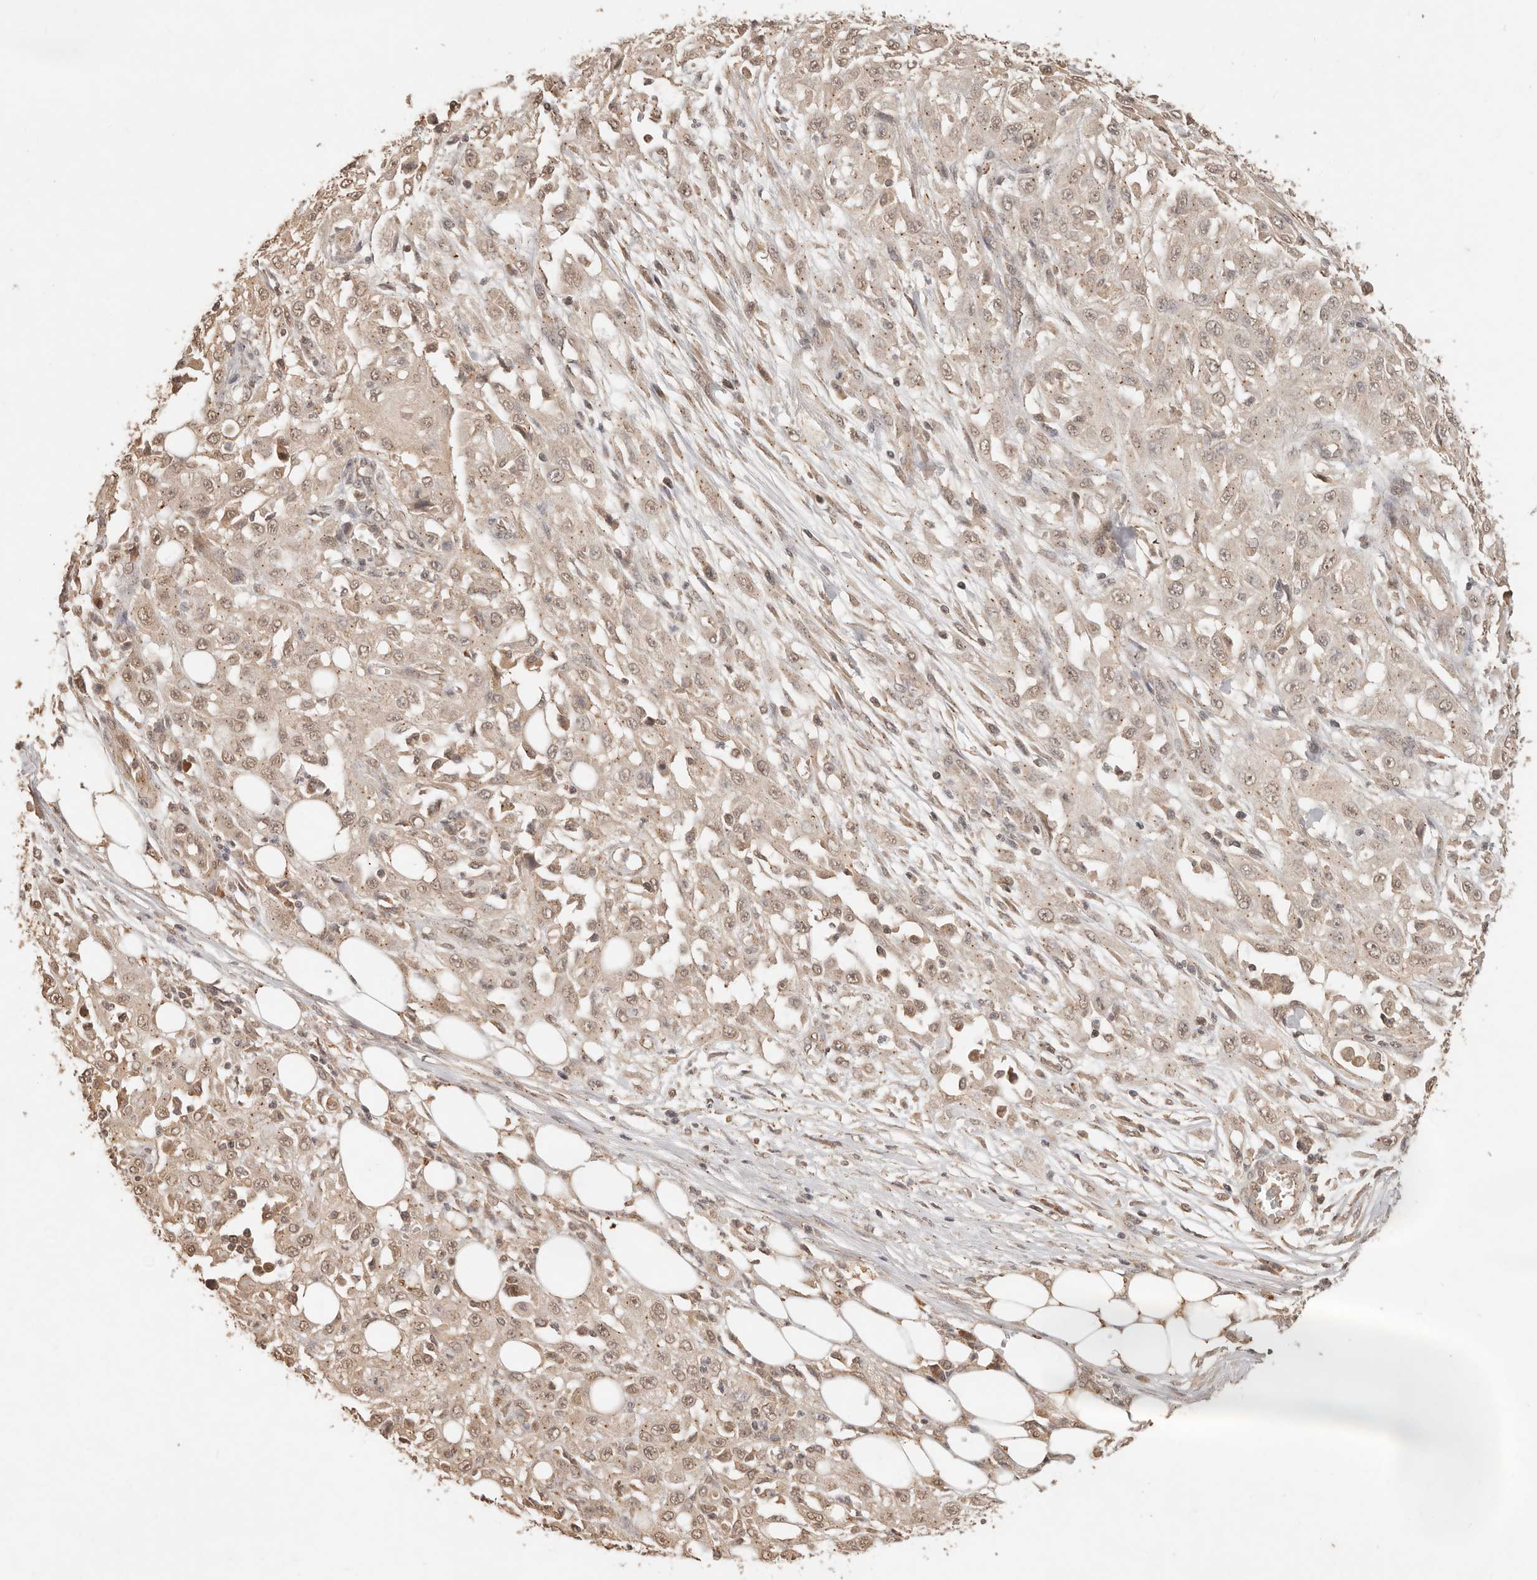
{"staining": {"intensity": "weak", "quantity": ">75%", "location": "cytoplasmic/membranous,nuclear"}, "tissue": "skin cancer", "cell_type": "Tumor cells", "image_type": "cancer", "snomed": [{"axis": "morphology", "description": "Squamous cell carcinoma, NOS"}, {"axis": "morphology", "description": "Squamous cell carcinoma, metastatic, NOS"}, {"axis": "topography", "description": "Skin"}, {"axis": "topography", "description": "Lymph node"}], "caption": "Weak cytoplasmic/membranous and nuclear expression for a protein is present in about >75% of tumor cells of metastatic squamous cell carcinoma (skin) using immunohistochemistry.", "gene": "LMO4", "patient": {"sex": "male", "age": 75}}